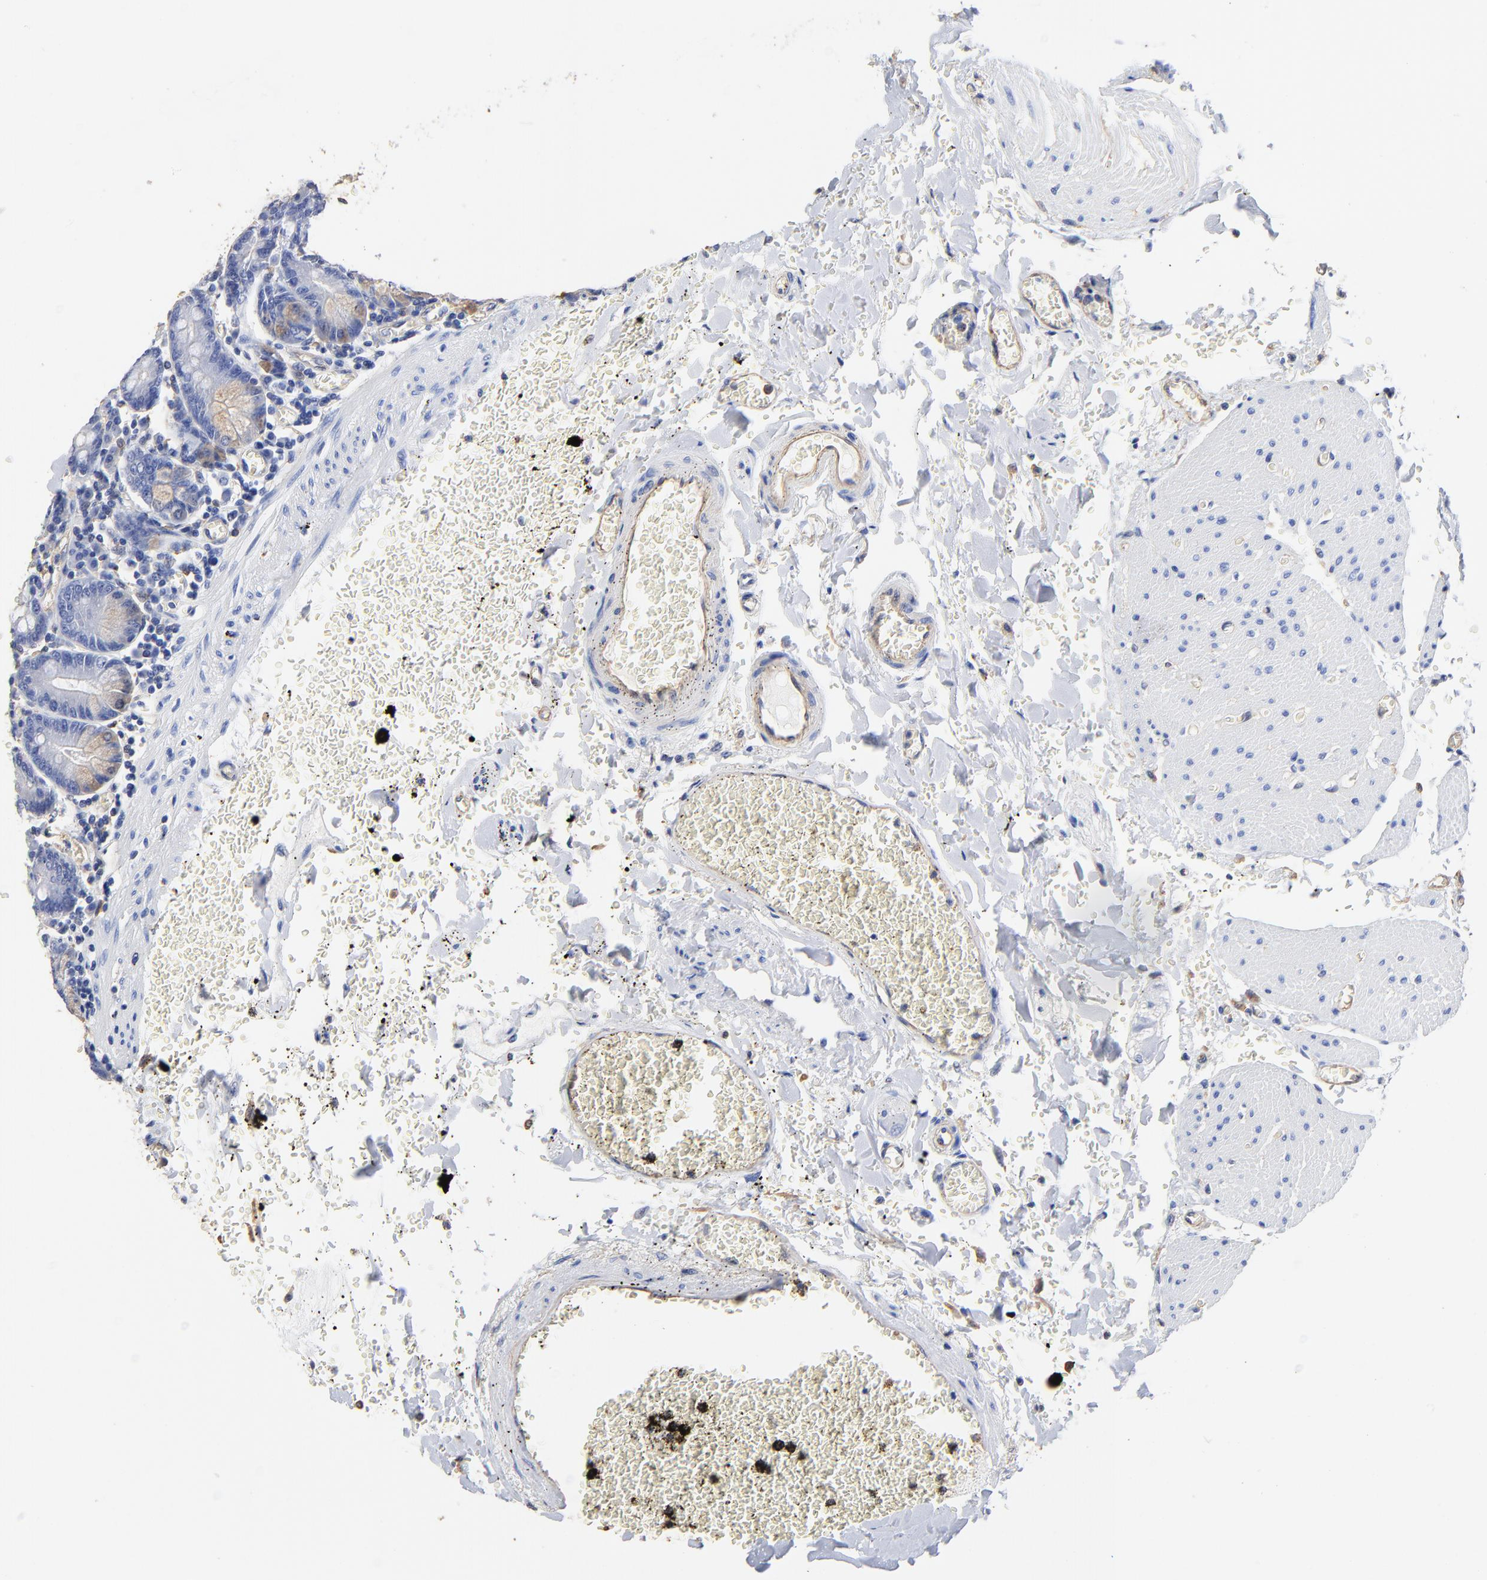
{"staining": {"intensity": "negative", "quantity": "none", "location": "none"}, "tissue": "small intestine", "cell_type": "Glandular cells", "image_type": "normal", "snomed": [{"axis": "morphology", "description": "Normal tissue, NOS"}, {"axis": "topography", "description": "Small intestine"}], "caption": "A histopathology image of small intestine stained for a protein demonstrates no brown staining in glandular cells.", "gene": "TAGLN2", "patient": {"sex": "male", "age": 71}}